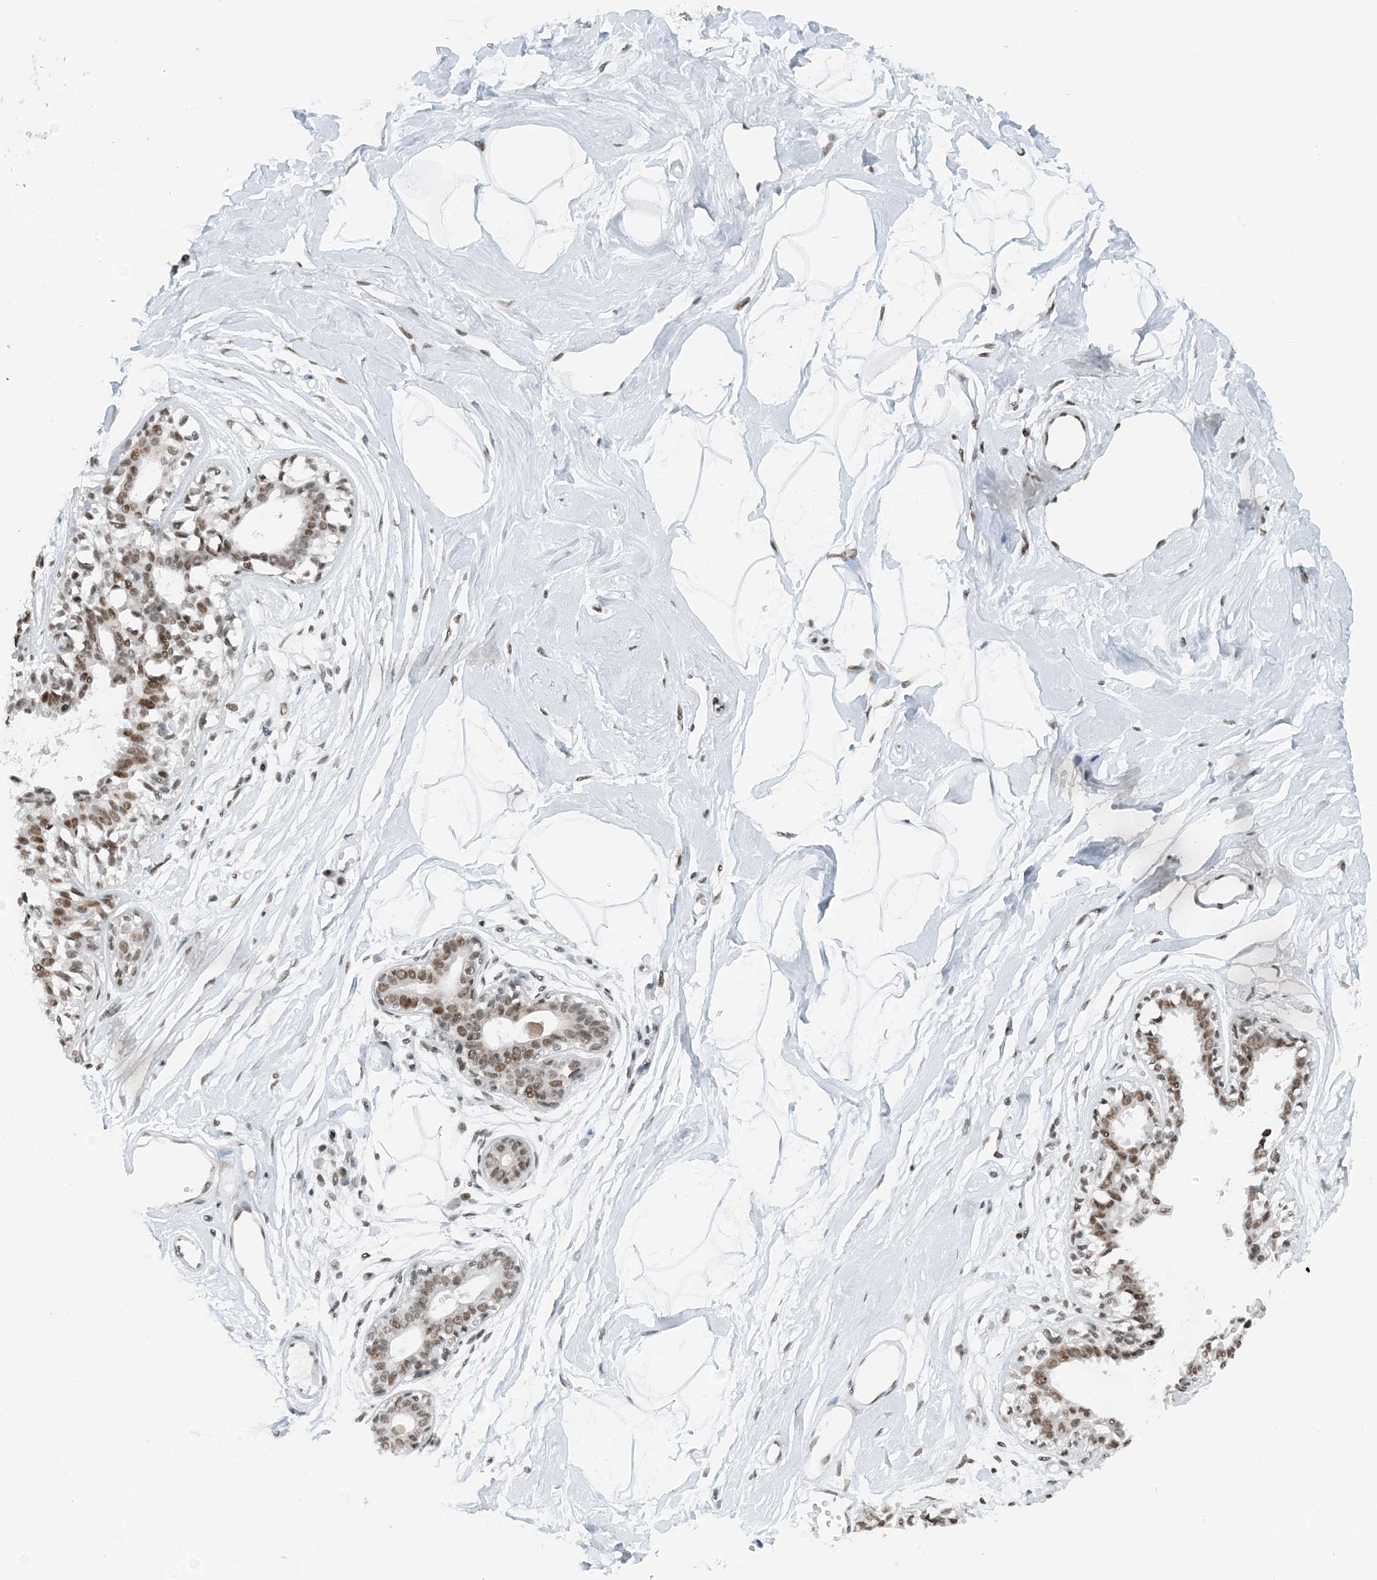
{"staining": {"intensity": "weak", "quantity": ">75%", "location": "nuclear"}, "tissue": "breast", "cell_type": "Adipocytes", "image_type": "normal", "snomed": [{"axis": "morphology", "description": "Normal tissue, NOS"}, {"axis": "topography", "description": "Breast"}], "caption": "High-power microscopy captured an immunohistochemistry (IHC) photomicrograph of unremarkable breast, revealing weak nuclear positivity in about >75% of adipocytes.", "gene": "ZNF500", "patient": {"sex": "female", "age": 45}}